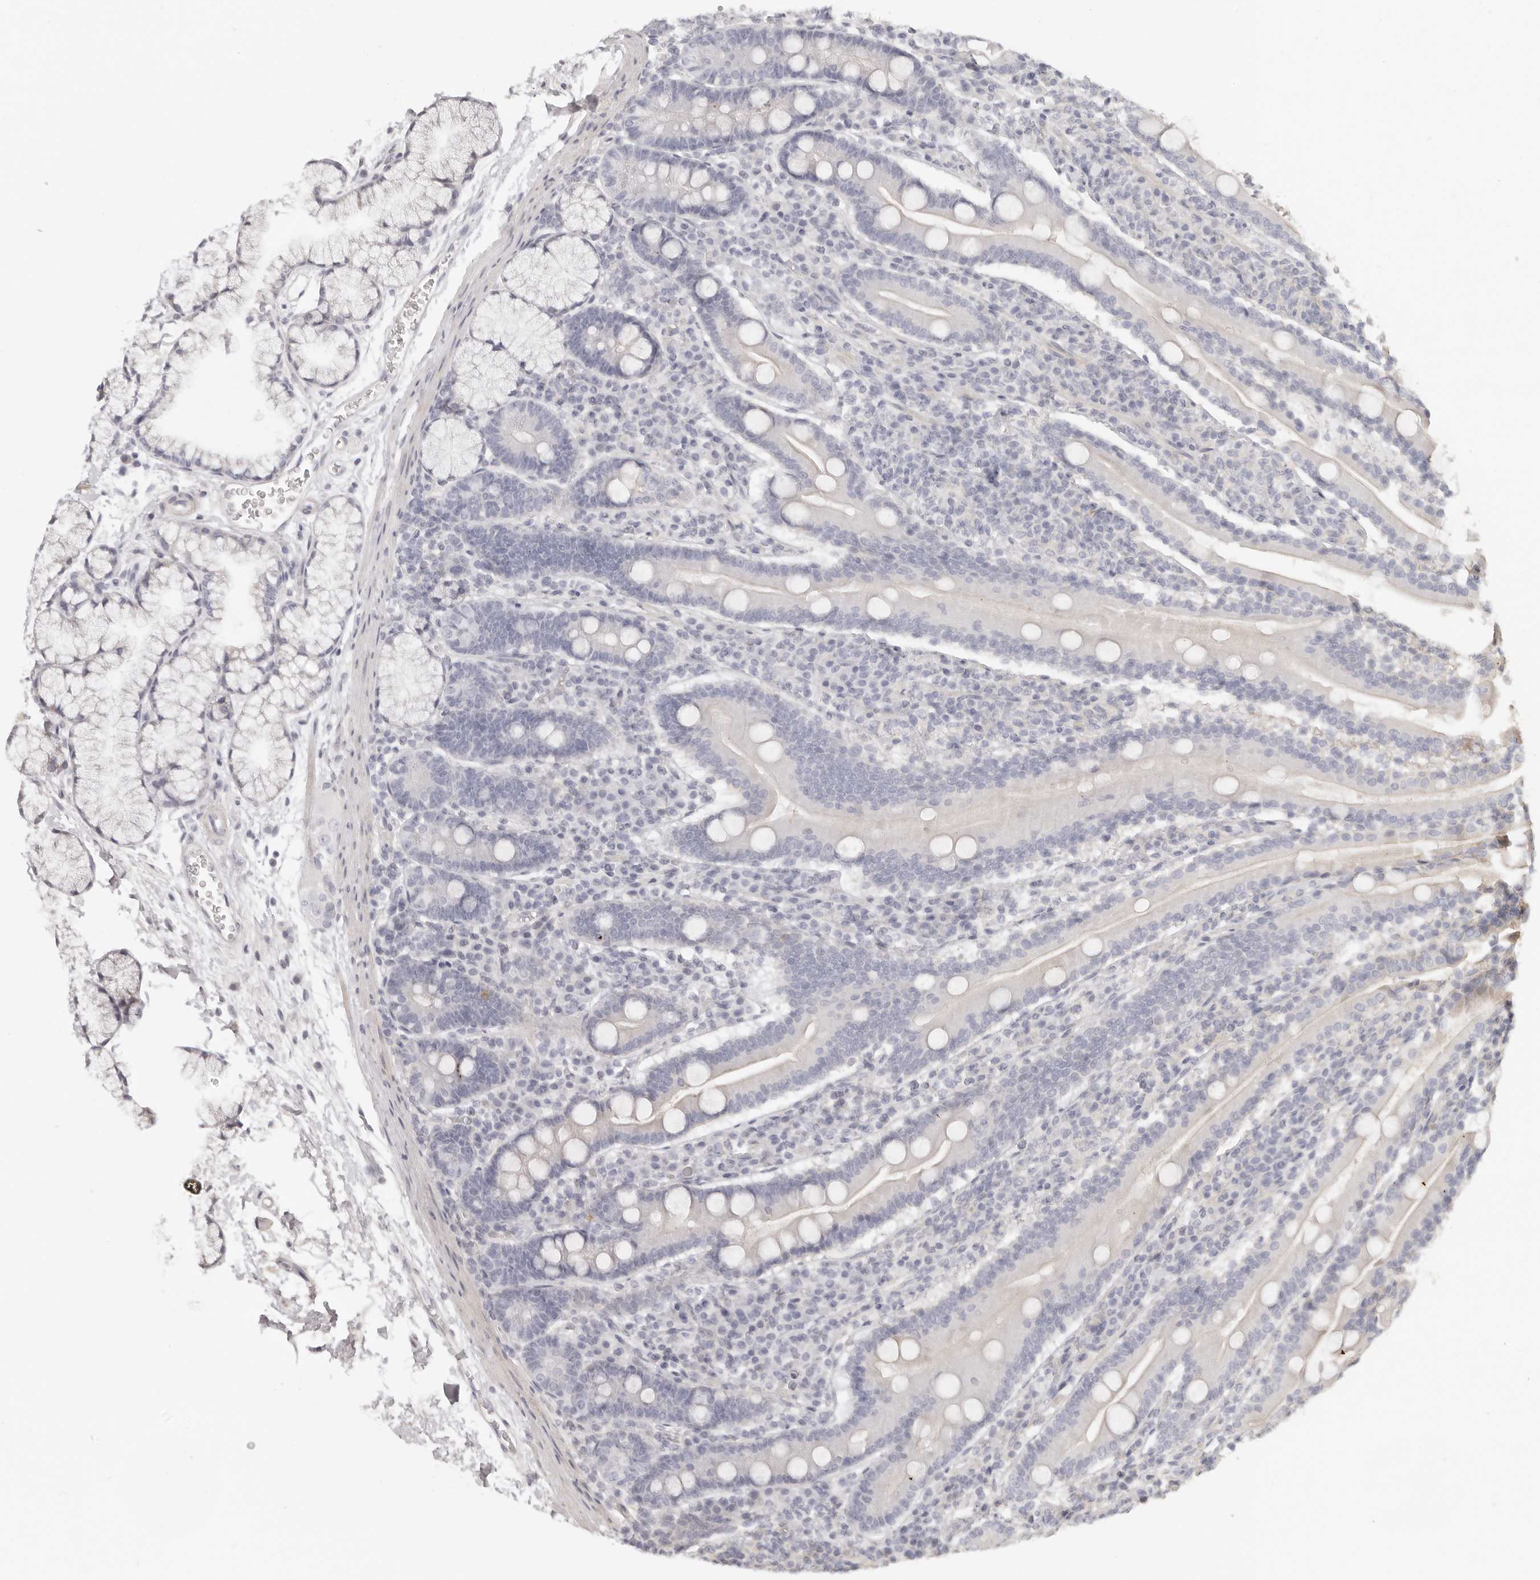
{"staining": {"intensity": "negative", "quantity": "none", "location": "none"}, "tissue": "duodenum", "cell_type": "Glandular cells", "image_type": "normal", "snomed": [{"axis": "morphology", "description": "Normal tissue, NOS"}, {"axis": "topography", "description": "Duodenum"}], "caption": "Duodenum stained for a protein using immunohistochemistry (IHC) reveals no positivity glandular cells.", "gene": "RXFP1", "patient": {"sex": "male", "age": 35}}